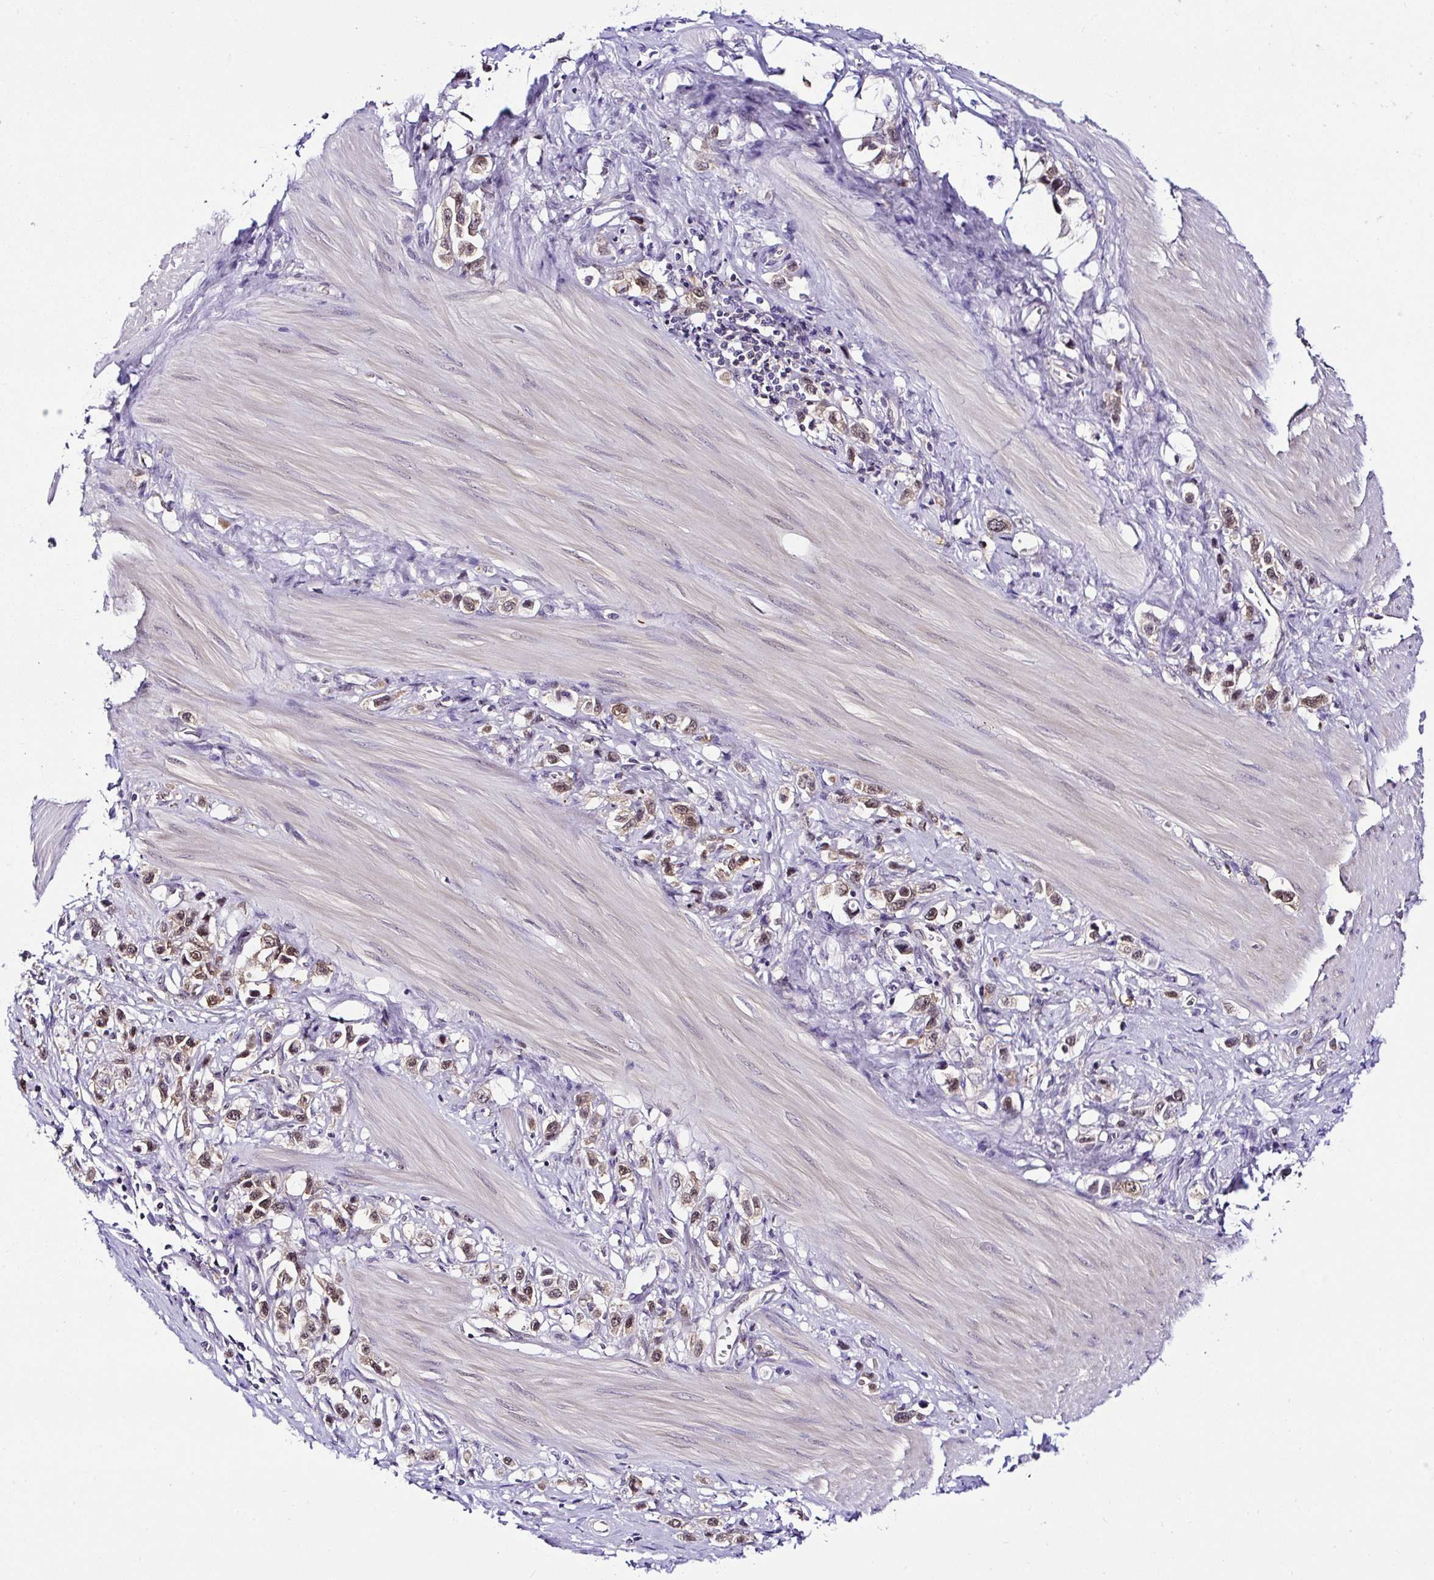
{"staining": {"intensity": "moderate", "quantity": ">75%", "location": "cytoplasmic/membranous,nuclear"}, "tissue": "stomach cancer", "cell_type": "Tumor cells", "image_type": "cancer", "snomed": [{"axis": "morphology", "description": "Adenocarcinoma, NOS"}, {"axis": "topography", "description": "Stomach"}], "caption": "Human adenocarcinoma (stomach) stained for a protein (brown) displays moderate cytoplasmic/membranous and nuclear positive staining in approximately >75% of tumor cells.", "gene": "PIN4", "patient": {"sex": "female", "age": 65}}